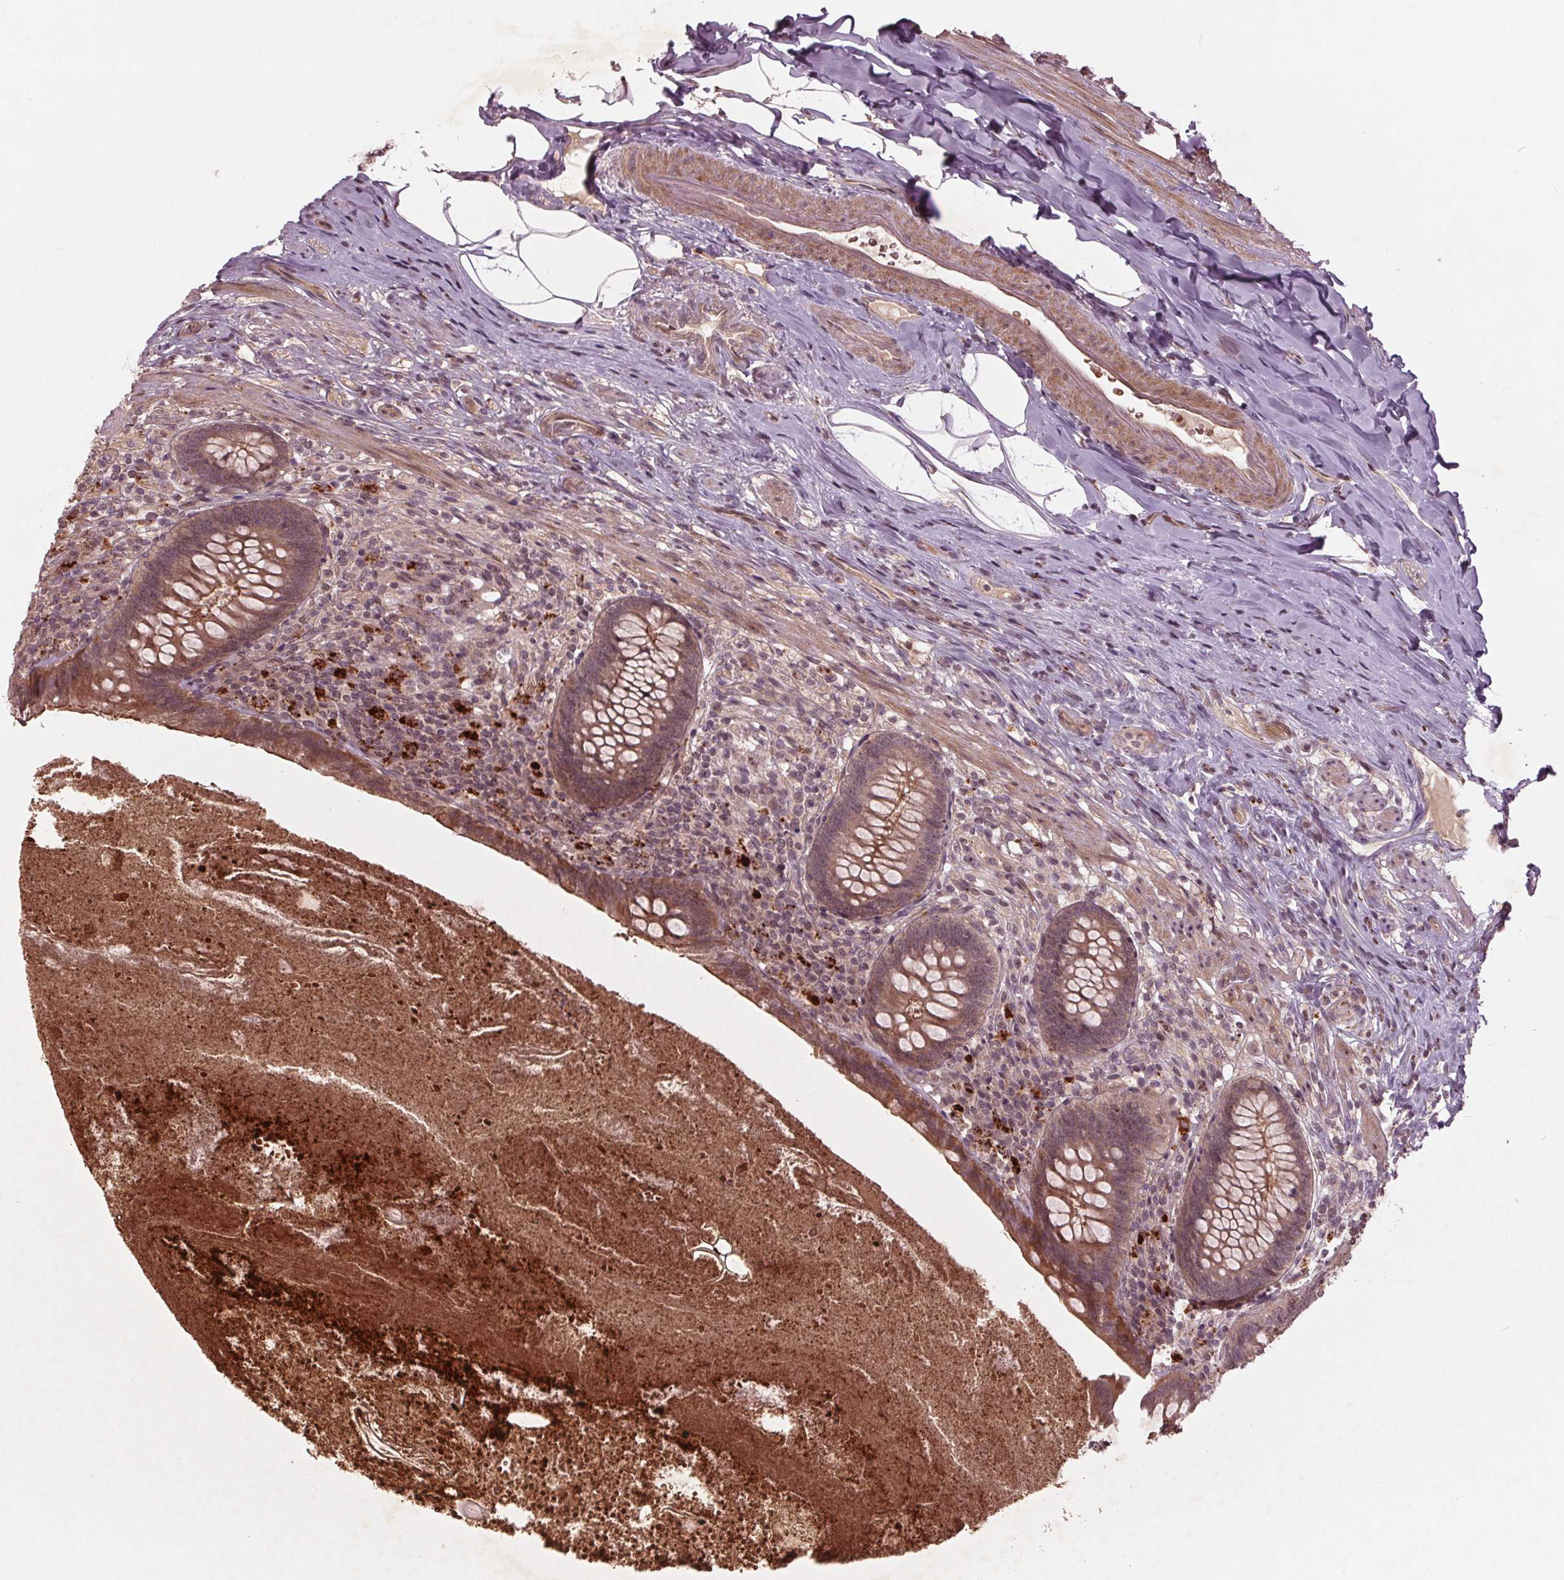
{"staining": {"intensity": "weak", "quantity": "<25%", "location": "cytoplasmic/membranous"}, "tissue": "appendix", "cell_type": "Glandular cells", "image_type": "normal", "snomed": [{"axis": "morphology", "description": "Normal tissue, NOS"}, {"axis": "topography", "description": "Appendix"}], "caption": "This is an immunohistochemistry (IHC) histopathology image of benign appendix. There is no positivity in glandular cells.", "gene": "CDKL4", "patient": {"sex": "male", "age": 47}}